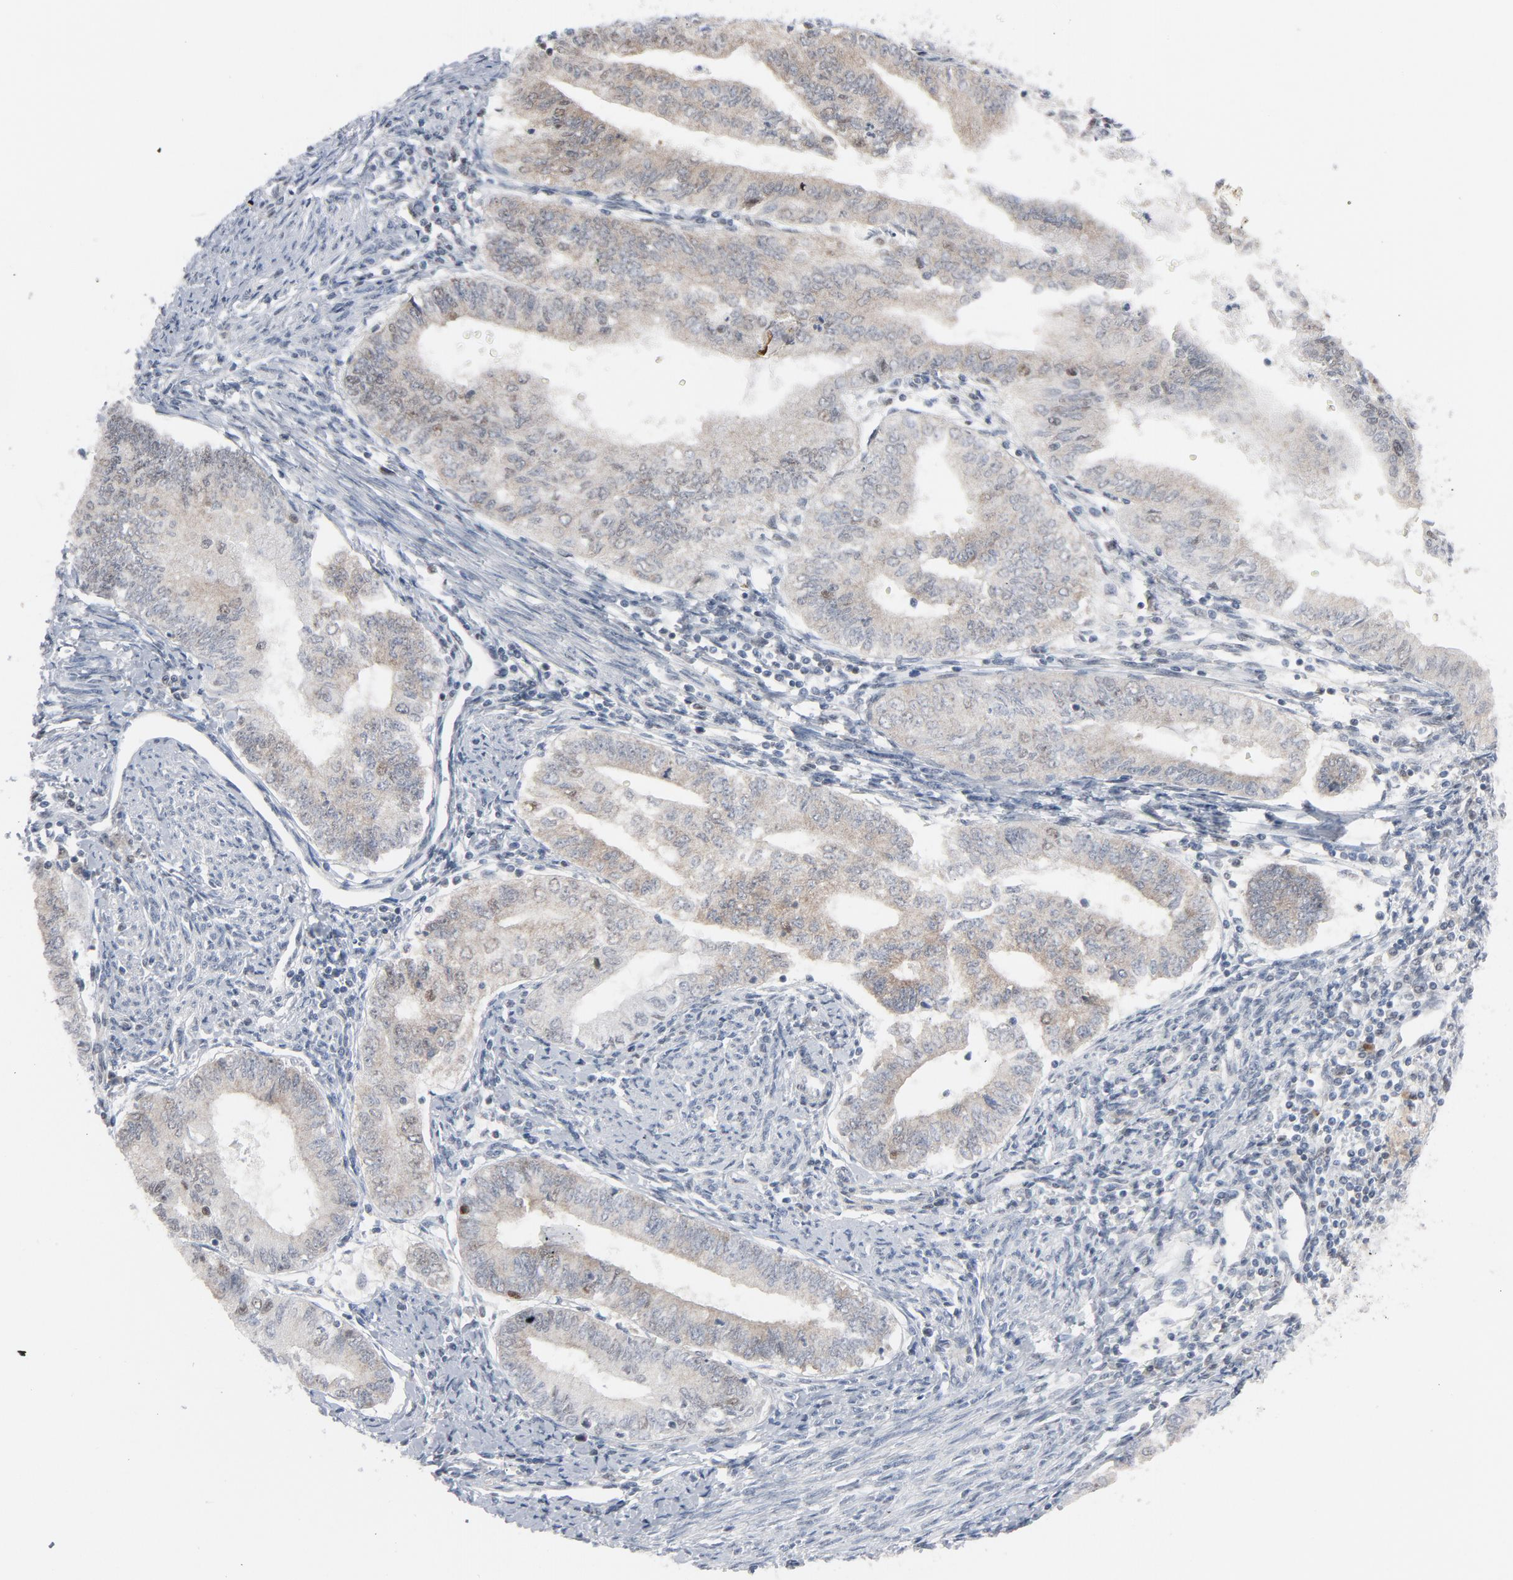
{"staining": {"intensity": "weak", "quantity": "25%-75%", "location": "cytoplasmic/membranous"}, "tissue": "endometrial cancer", "cell_type": "Tumor cells", "image_type": "cancer", "snomed": [{"axis": "morphology", "description": "Adenocarcinoma, NOS"}, {"axis": "topography", "description": "Endometrium"}], "caption": "A high-resolution photomicrograph shows immunohistochemistry staining of endometrial adenocarcinoma, which reveals weak cytoplasmic/membranous expression in about 25%-75% of tumor cells. (IHC, brightfield microscopy, high magnification).", "gene": "JMJD6", "patient": {"sex": "female", "age": 66}}